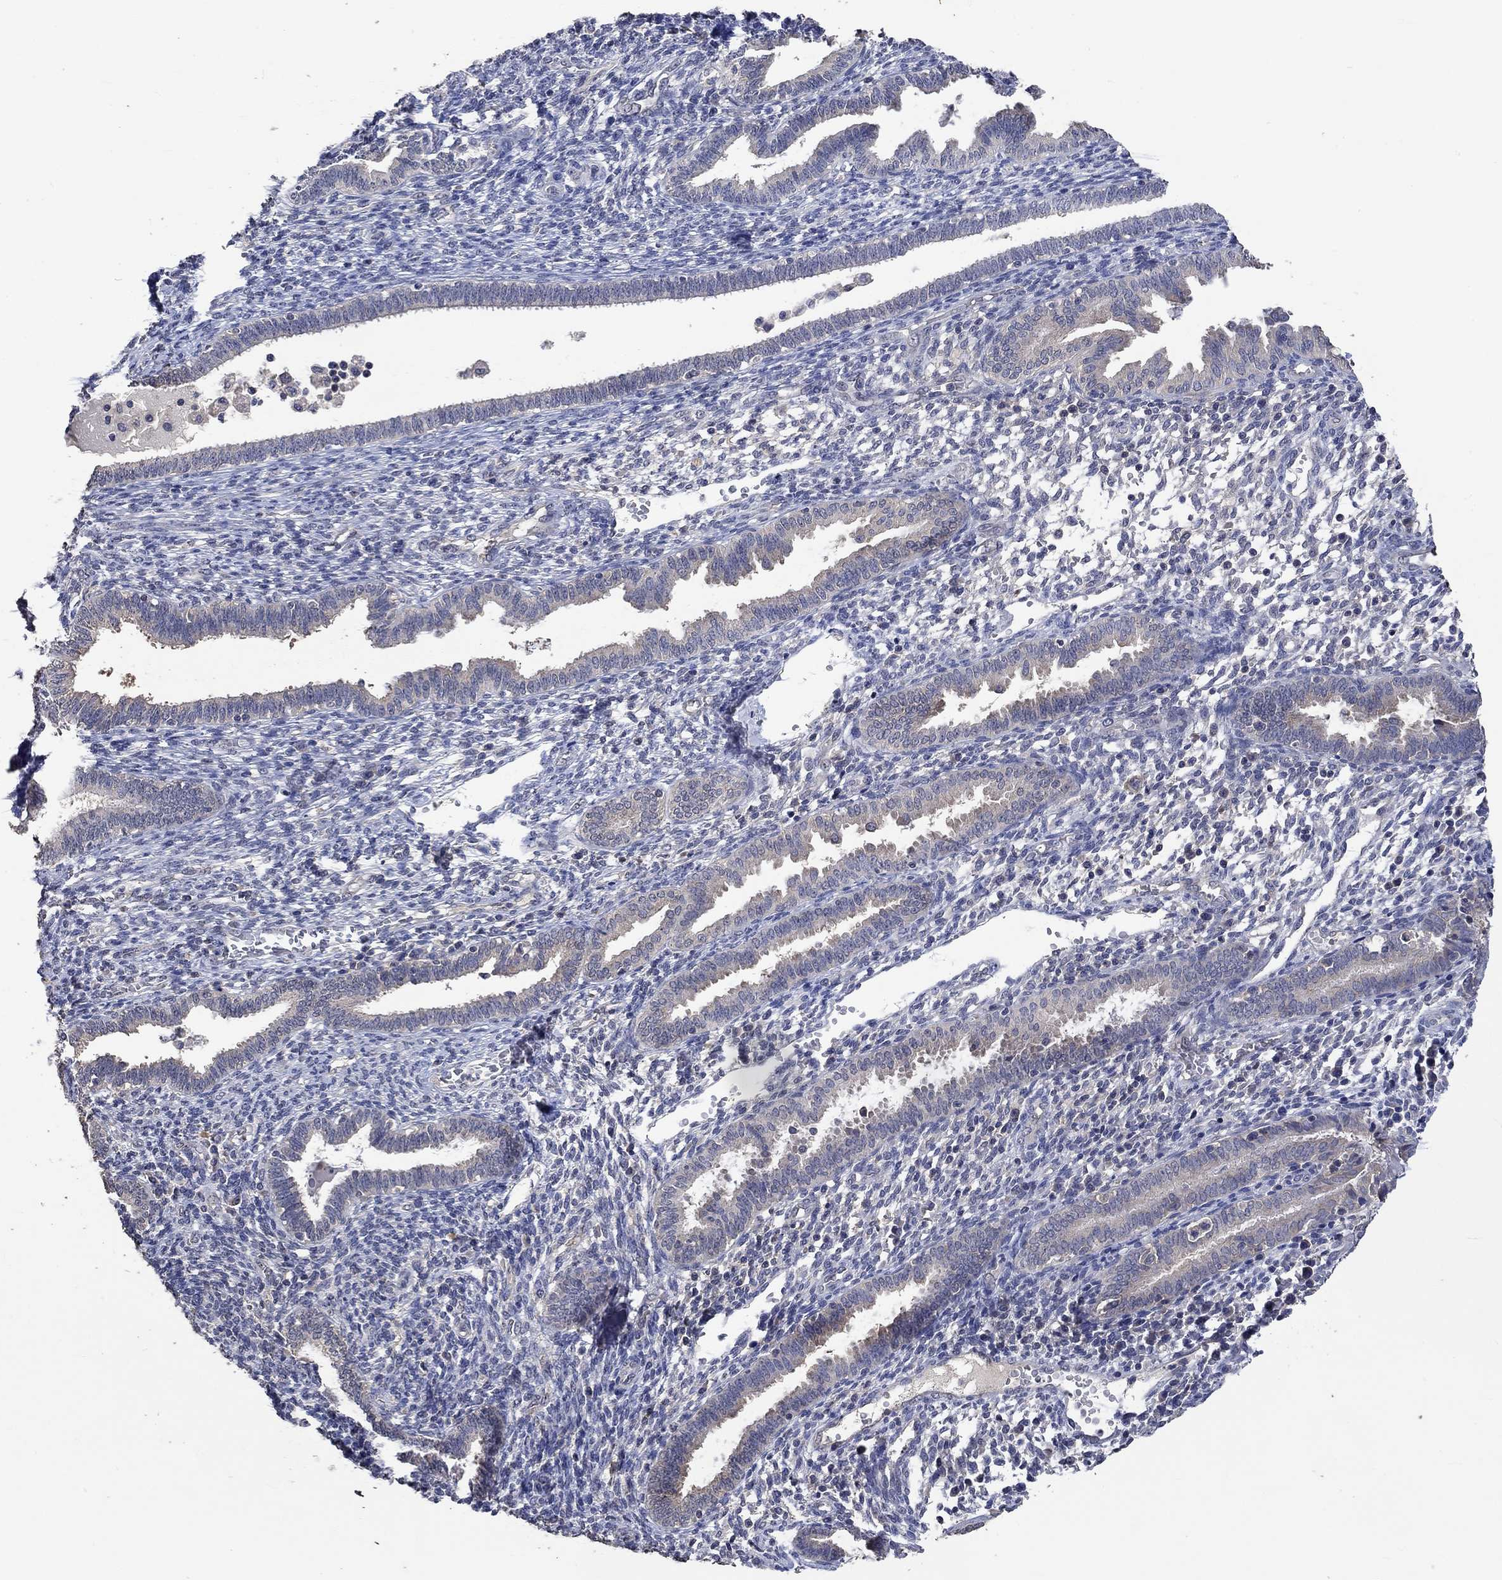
{"staining": {"intensity": "negative", "quantity": "none", "location": "none"}, "tissue": "endometrium", "cell_type": "Cells in endometrial stroma", "image_type": "normal", "snomed": [{"axis": "morphology", "description": "Normal tissue, NOS"}, {"axis": "topography", "description": "Endometrium"}], "caption": "Cells in endometrial stroma are negative for brown protein staining in normal endometrium. (DAB IHC, high magnification).", "gene": "PTPN20", "patient": {"sex": "female", "age": 42}}